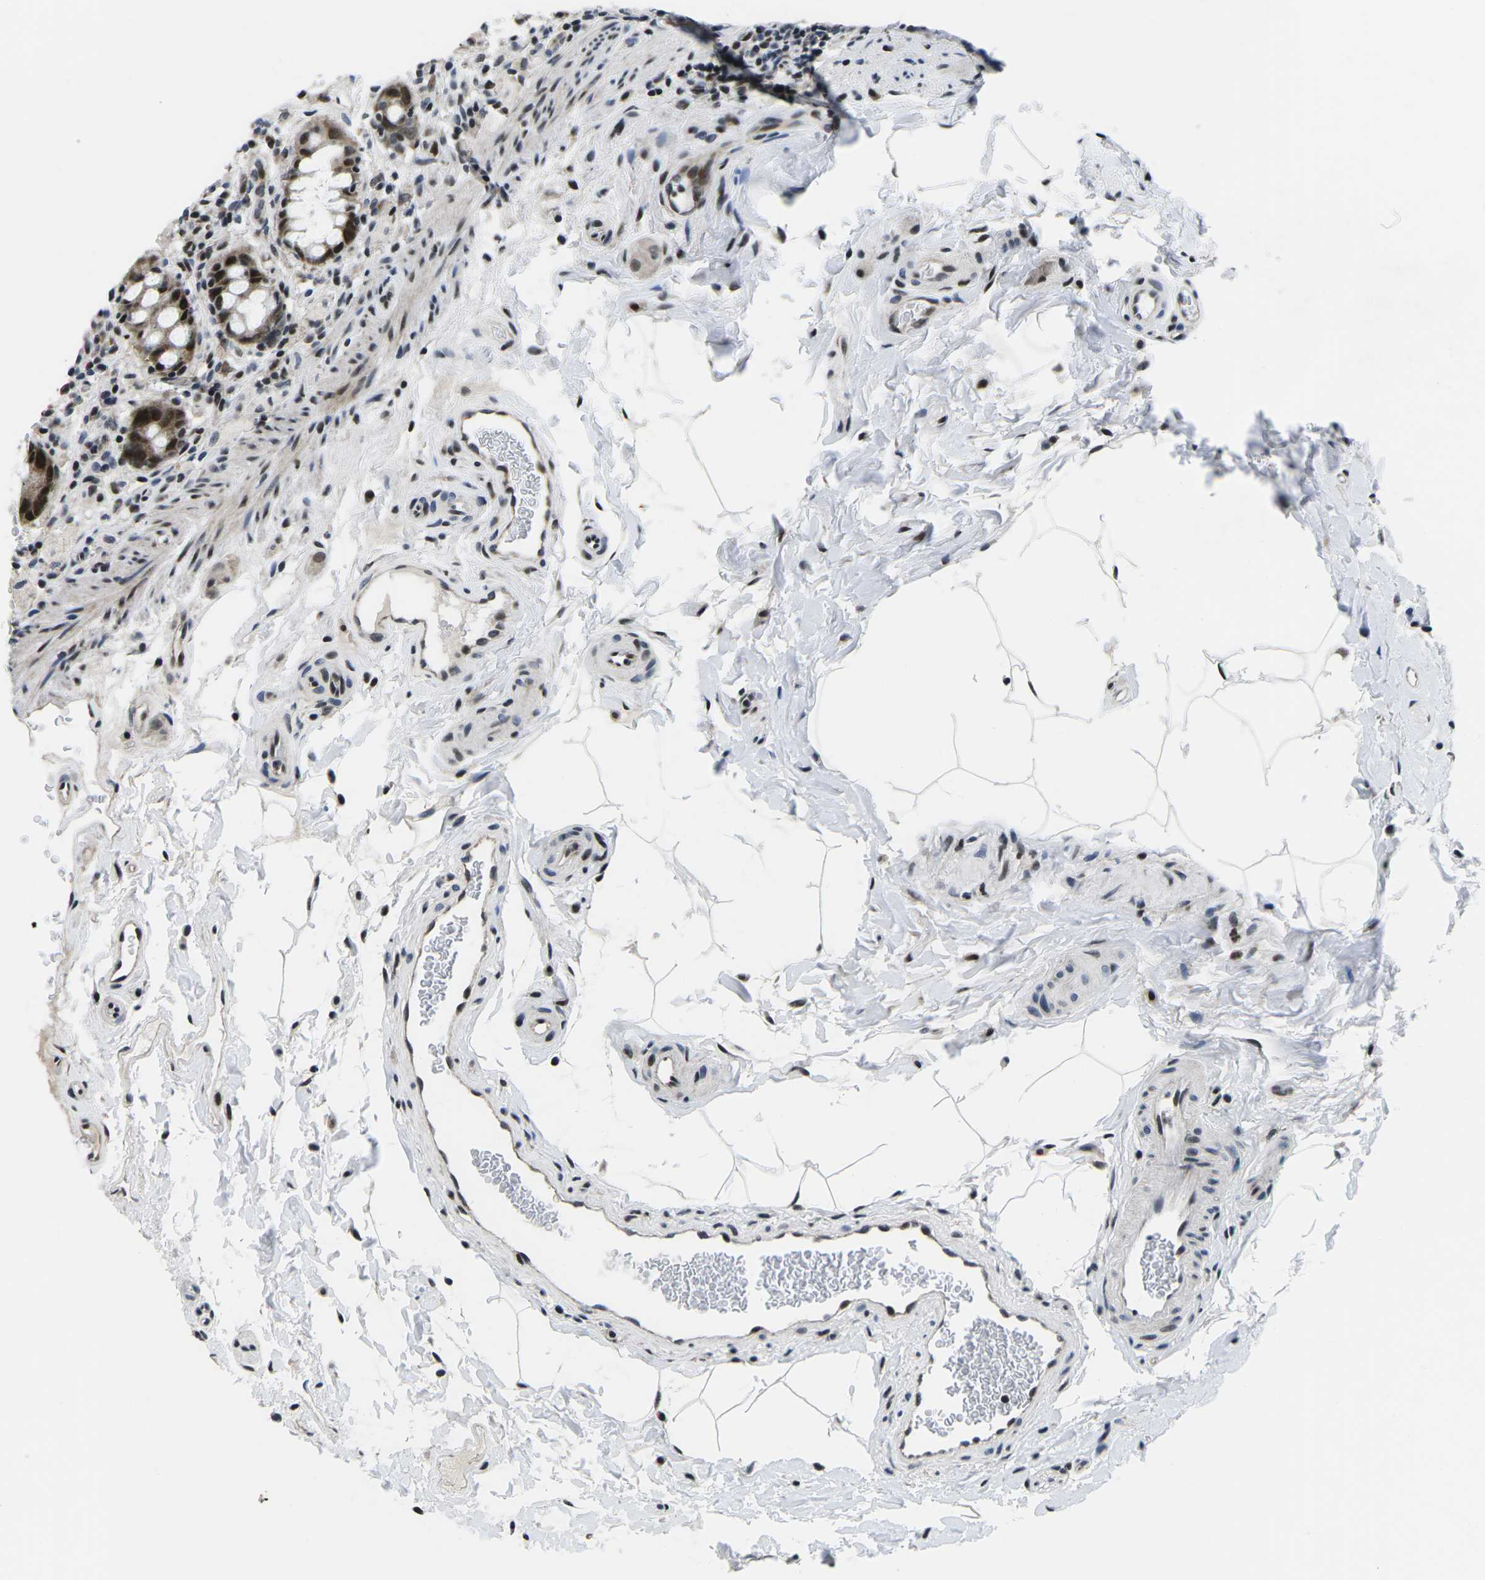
{"staining": {"intensity": "strong", "quantity": ">75%", "location": "nuclear"}, "tissue": "rectum", "cell_type": "Glandular cells", "image_type": "normal", "snomed": [{"axis": "morphology", "description": "Normal tissue, NOS"}, {"axis": "topography", "description": "Rectum"}], "caption": "Protein expression analysis of normal rectum demonstrates strong nuclear staining in approximately >75% of glandular cells.", "gene": "CDC73", "patient": {"sex": "male", "age": 44}}